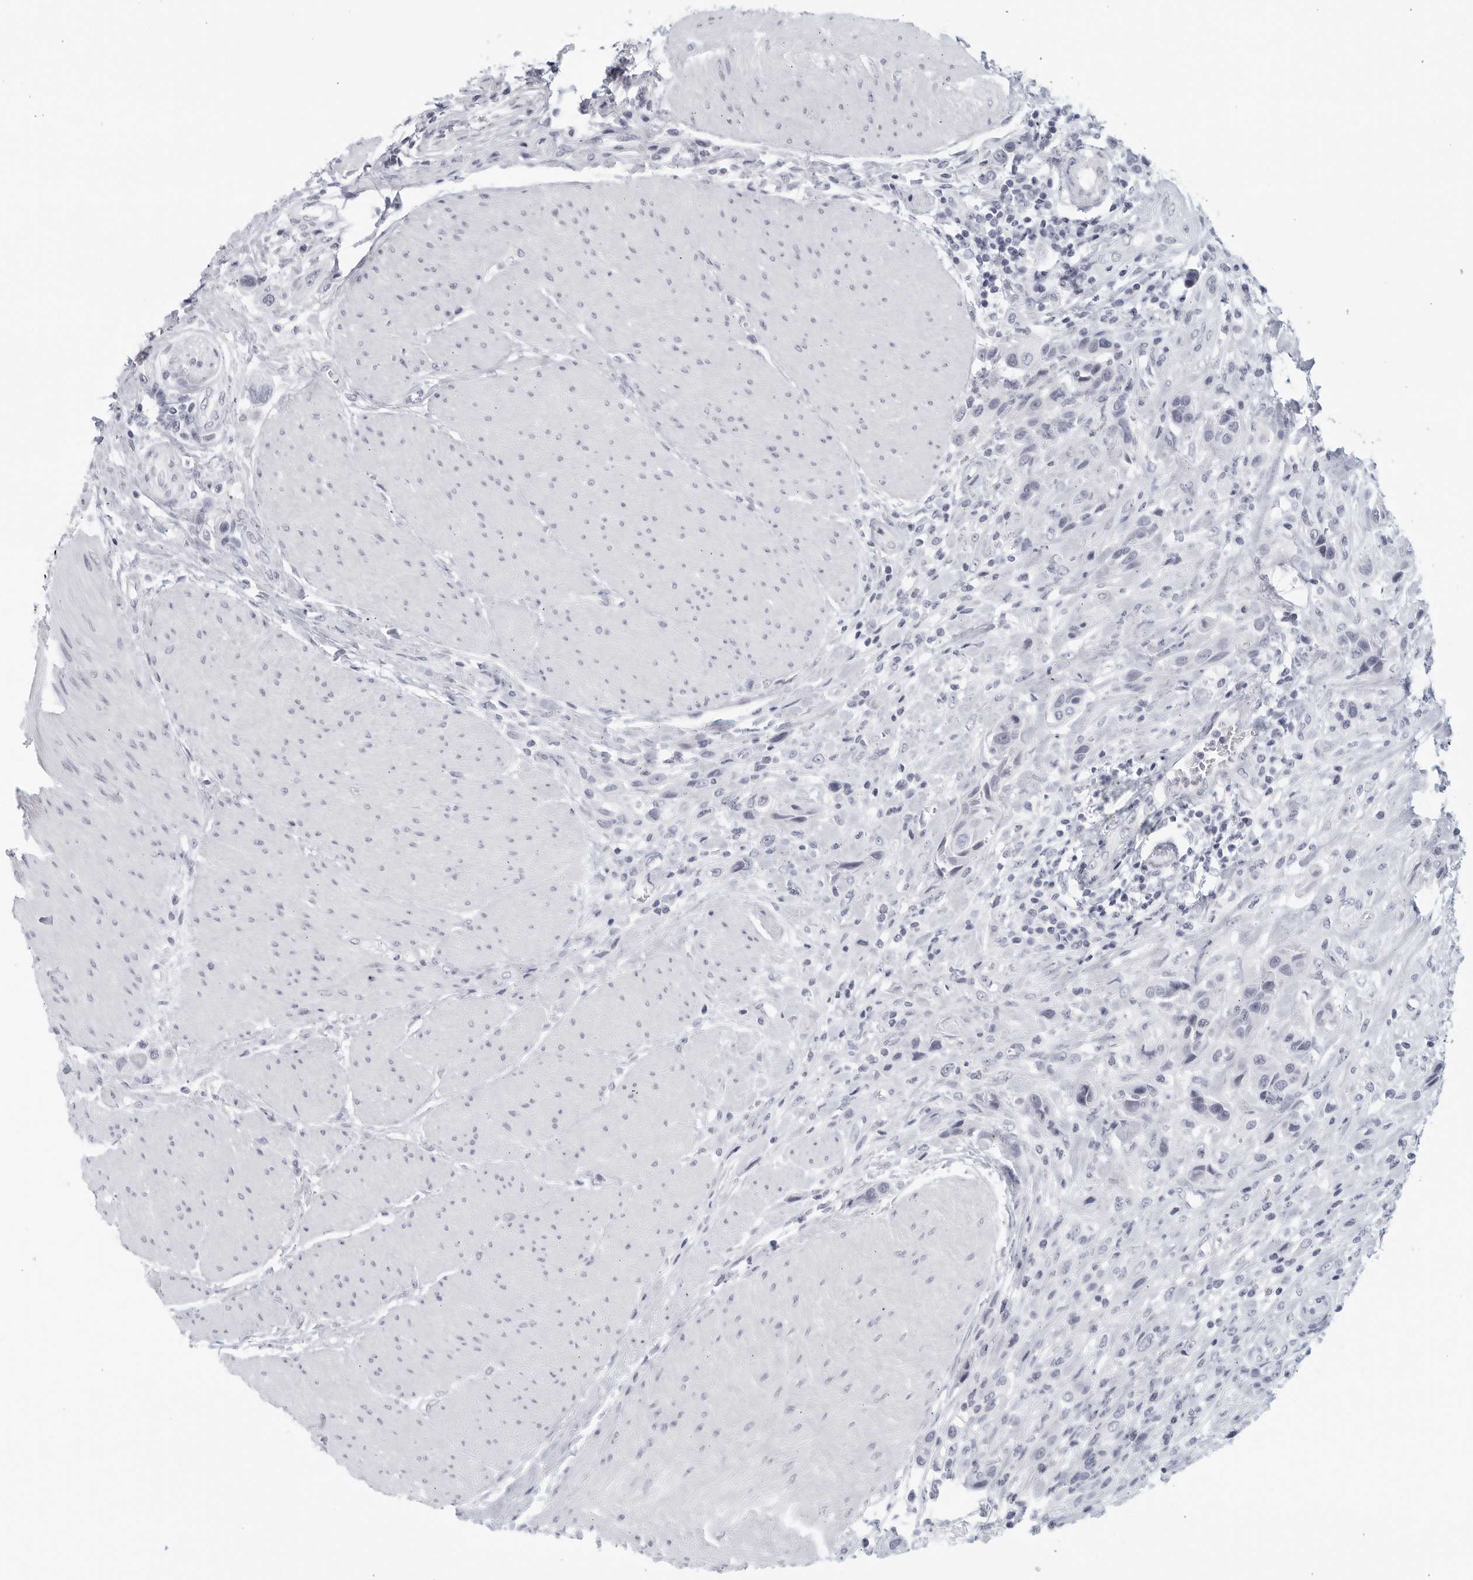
{"staining": {"intensity": "negative", "quantity": "none", "location": "none"}, "tissue": "urothelial cancer", "cell_type": "Tumor cells", "image_type": "cancer", "snomed": [{"axis": "morphology", "description": "Urothelial carcinoma, High grade"}, {"axis": "topography", "description": "Urinary bladder"}], "caption": "Urothelial cancer stained for a protein using immunohistochemistry (IHC) exhibits no staining tumor cells.", "gene": "KLK7", "patient": {"sex": "male", "age": 50}}